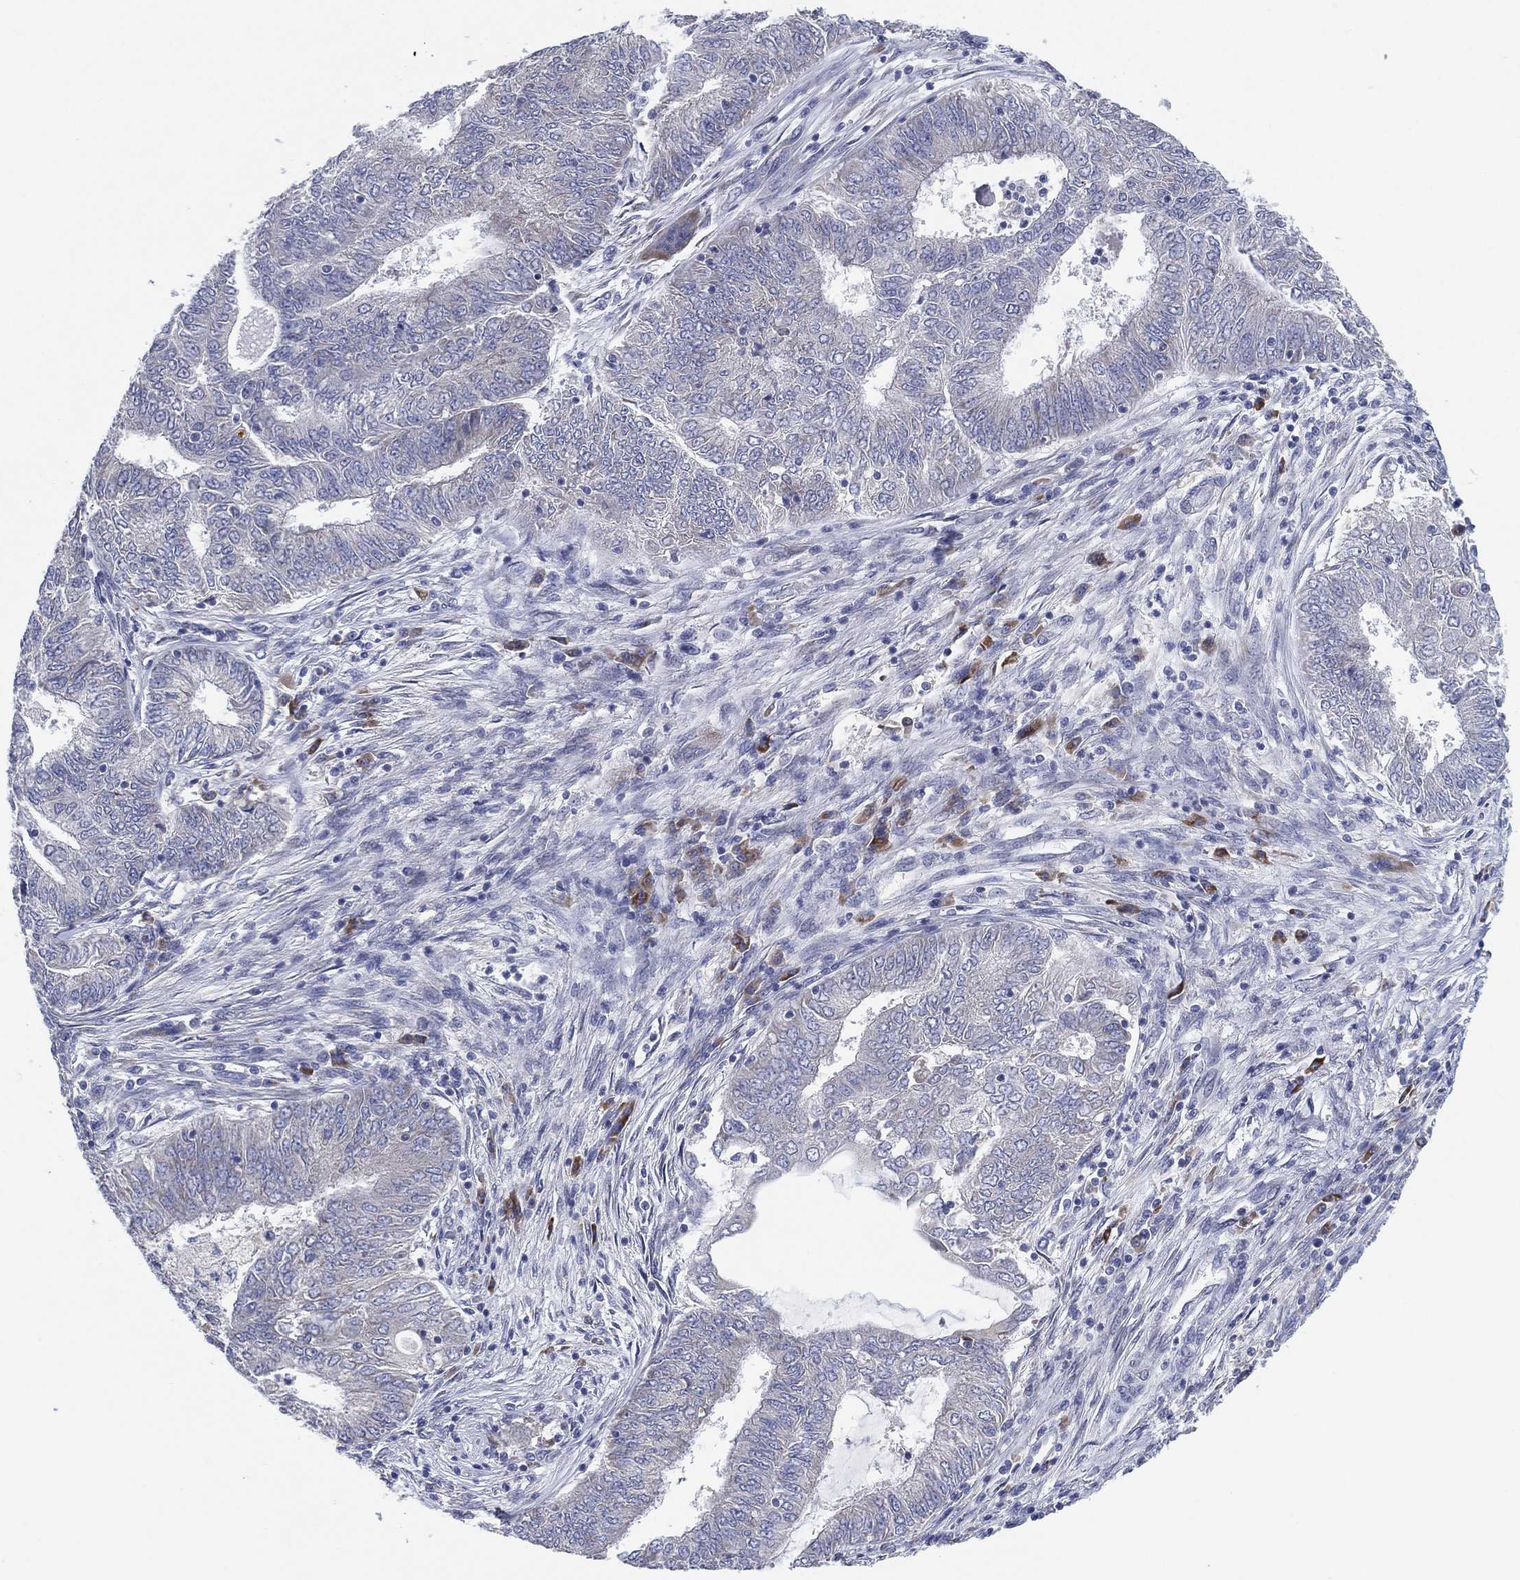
{"staining": {"intensity": "negative", "quantity": "none", "location": "none"}, "tissue": "endometrial cancer", "cell_type": "Tumor cells", "image_type": "cancer", "snomed": [{"axis": "morphology", "description": "Adenocarcinoma, NOS"}, {"axis": "topography", "description": "Endometrium"}], "caption": "Immunohistochemistry photomicrograph of endometrial adenocarcinoma stained for a protein (brown), which shows no expression in tumor cells.", "gene": "TMEM40", "patient": {"sex": "female", "age": 62}}